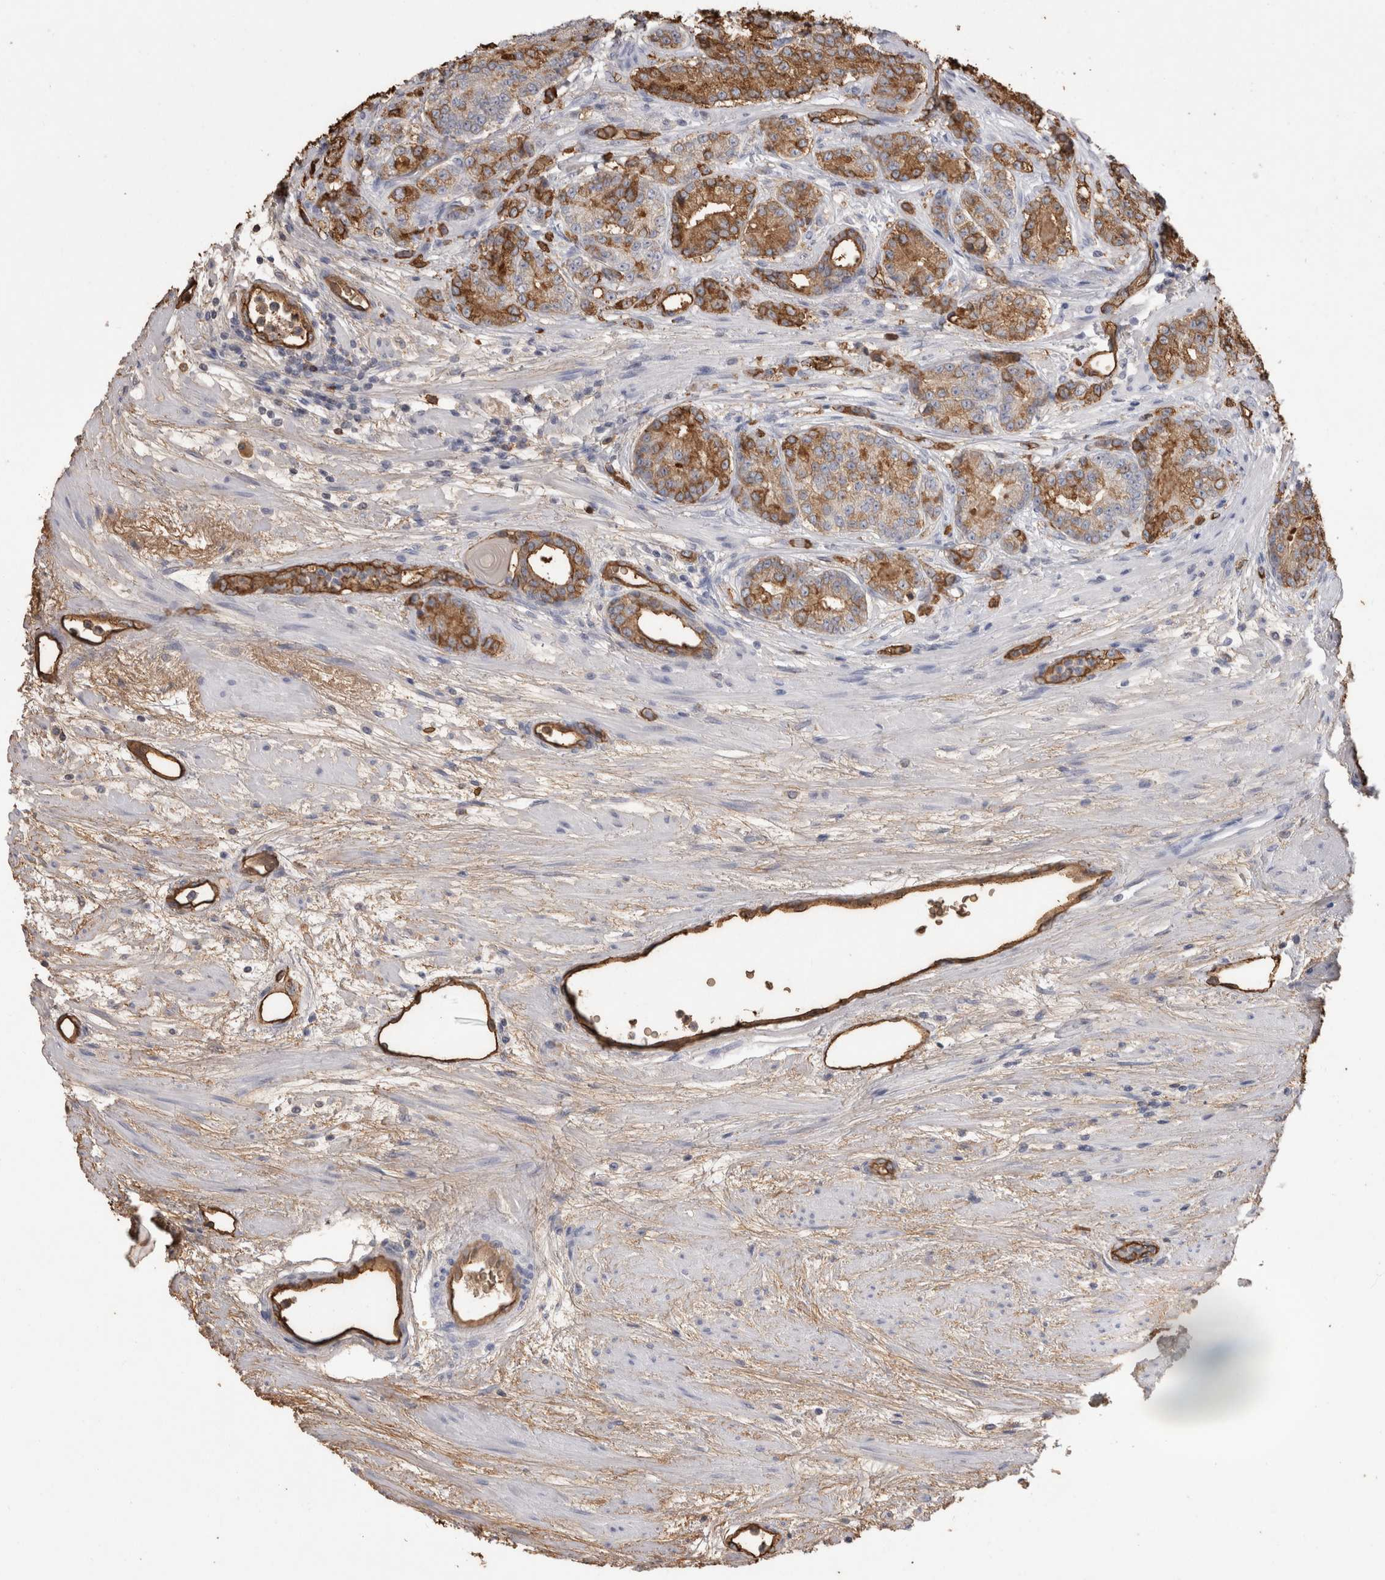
{"staining": {"intensity": "moderate", "quantity": ">75%", "location": "cytoplasmic/membranous"}, "tissue": "prostate cancer", "cell_type": "Tumor cells", "image_type": "cancer", "snomed": [{"axis": "morphology", "description": "Adenocarcinoma, High grade"}, {"axis": "topography", "description": "Prostate"}], "caption": "Tumor cells reveal medium levels of moderate cytoplasmic/membranous positivity in approximately >75% of cells in prostate adenocarcinoma (high-grade). (Stains: DAB (3,3'-diaminobenzidine) in brown, nuclei in blue, Microscopy: brightfield microscopy at high magnification).", "gene": "IL17RC", "patient": {"sex": "male", "age": 61}}